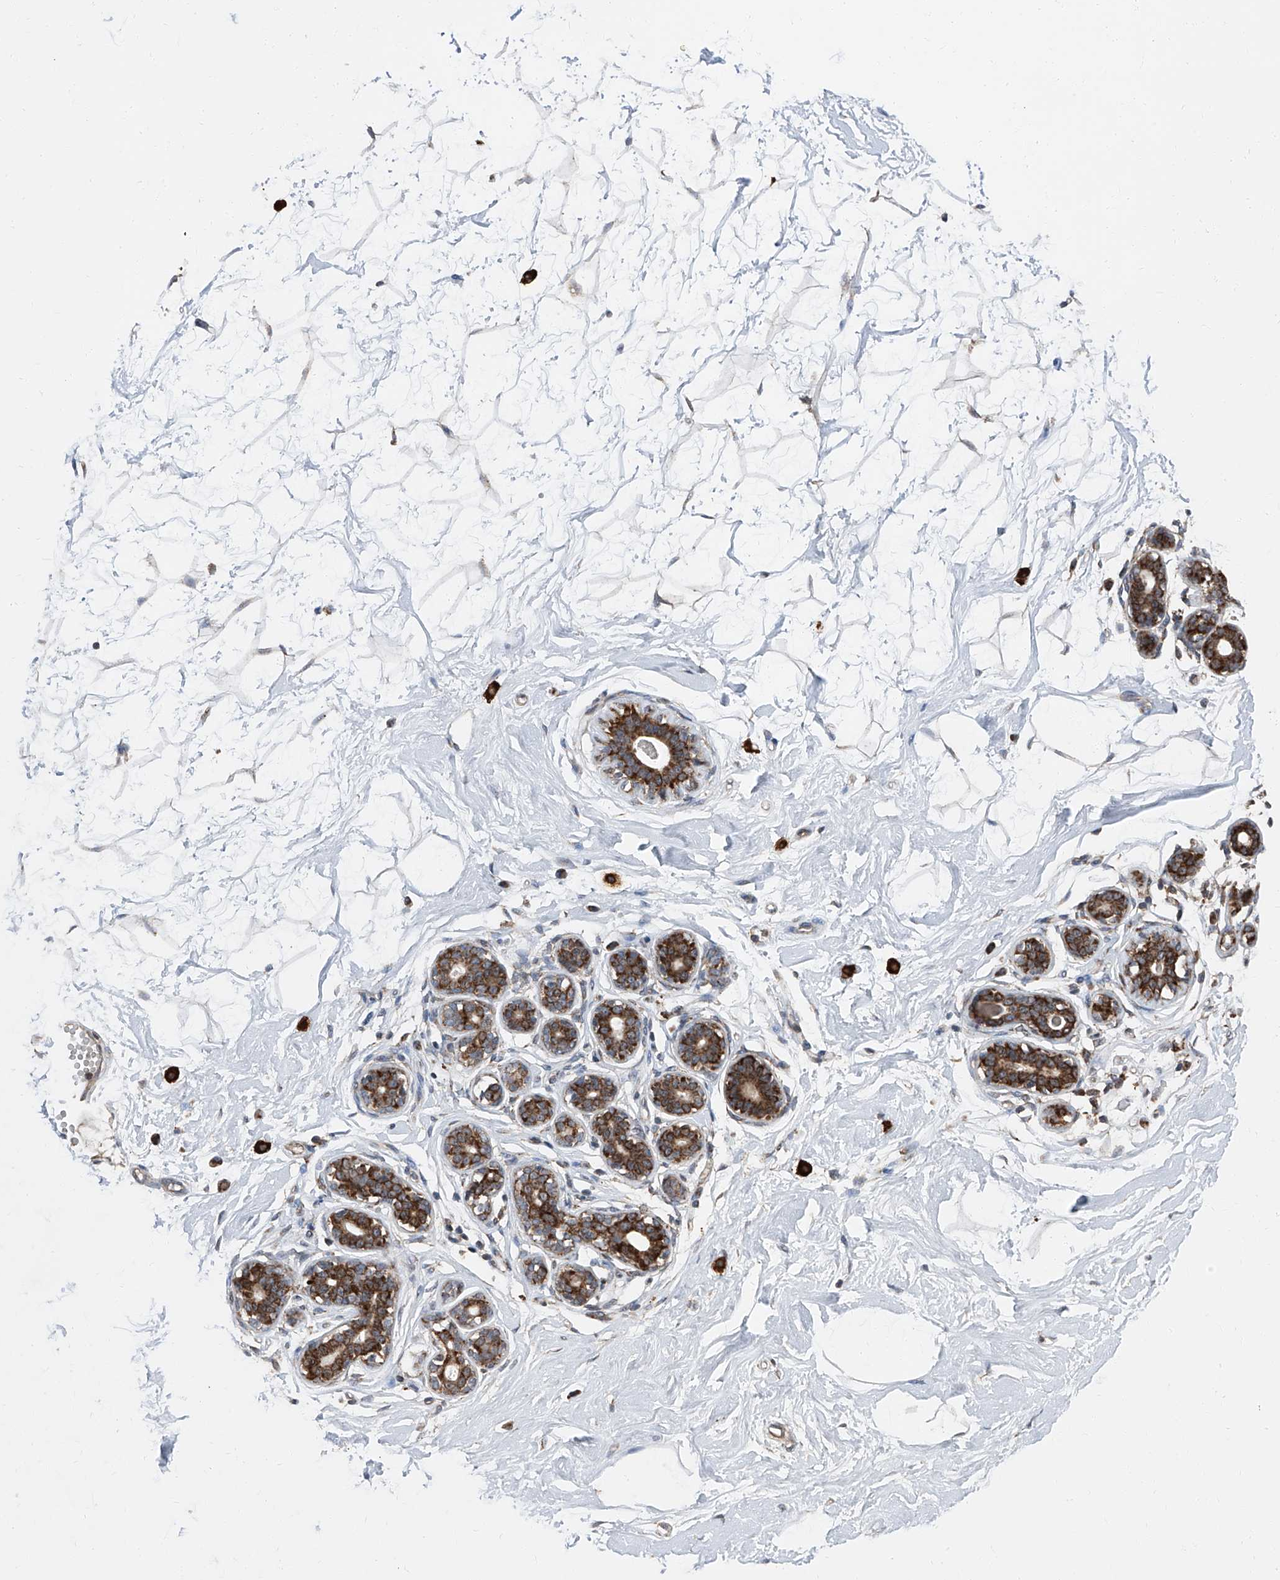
{"staining": {"intensity": "weak", "quantity": ">75%", "location": "cytoplasmic/membranous"}, "tissue": "breast", "cell_type": "Adipocytes", "image_type": "normal", "snomed": [{"axis": "morphology", "description": "Normal tissue, NOS"}, {"axis": "morphology", "description": "Adenoma, NOS"}, {"axis": "topography", "description": "Breast"}], "caption": "Breast stained with DAB IHC demonstrates low levels of weak cytoplasmic/membranous positivity in about >75% of adipocytes.", "gene": "LIMK1", "patient": {"sex": "female", "age": 23}}